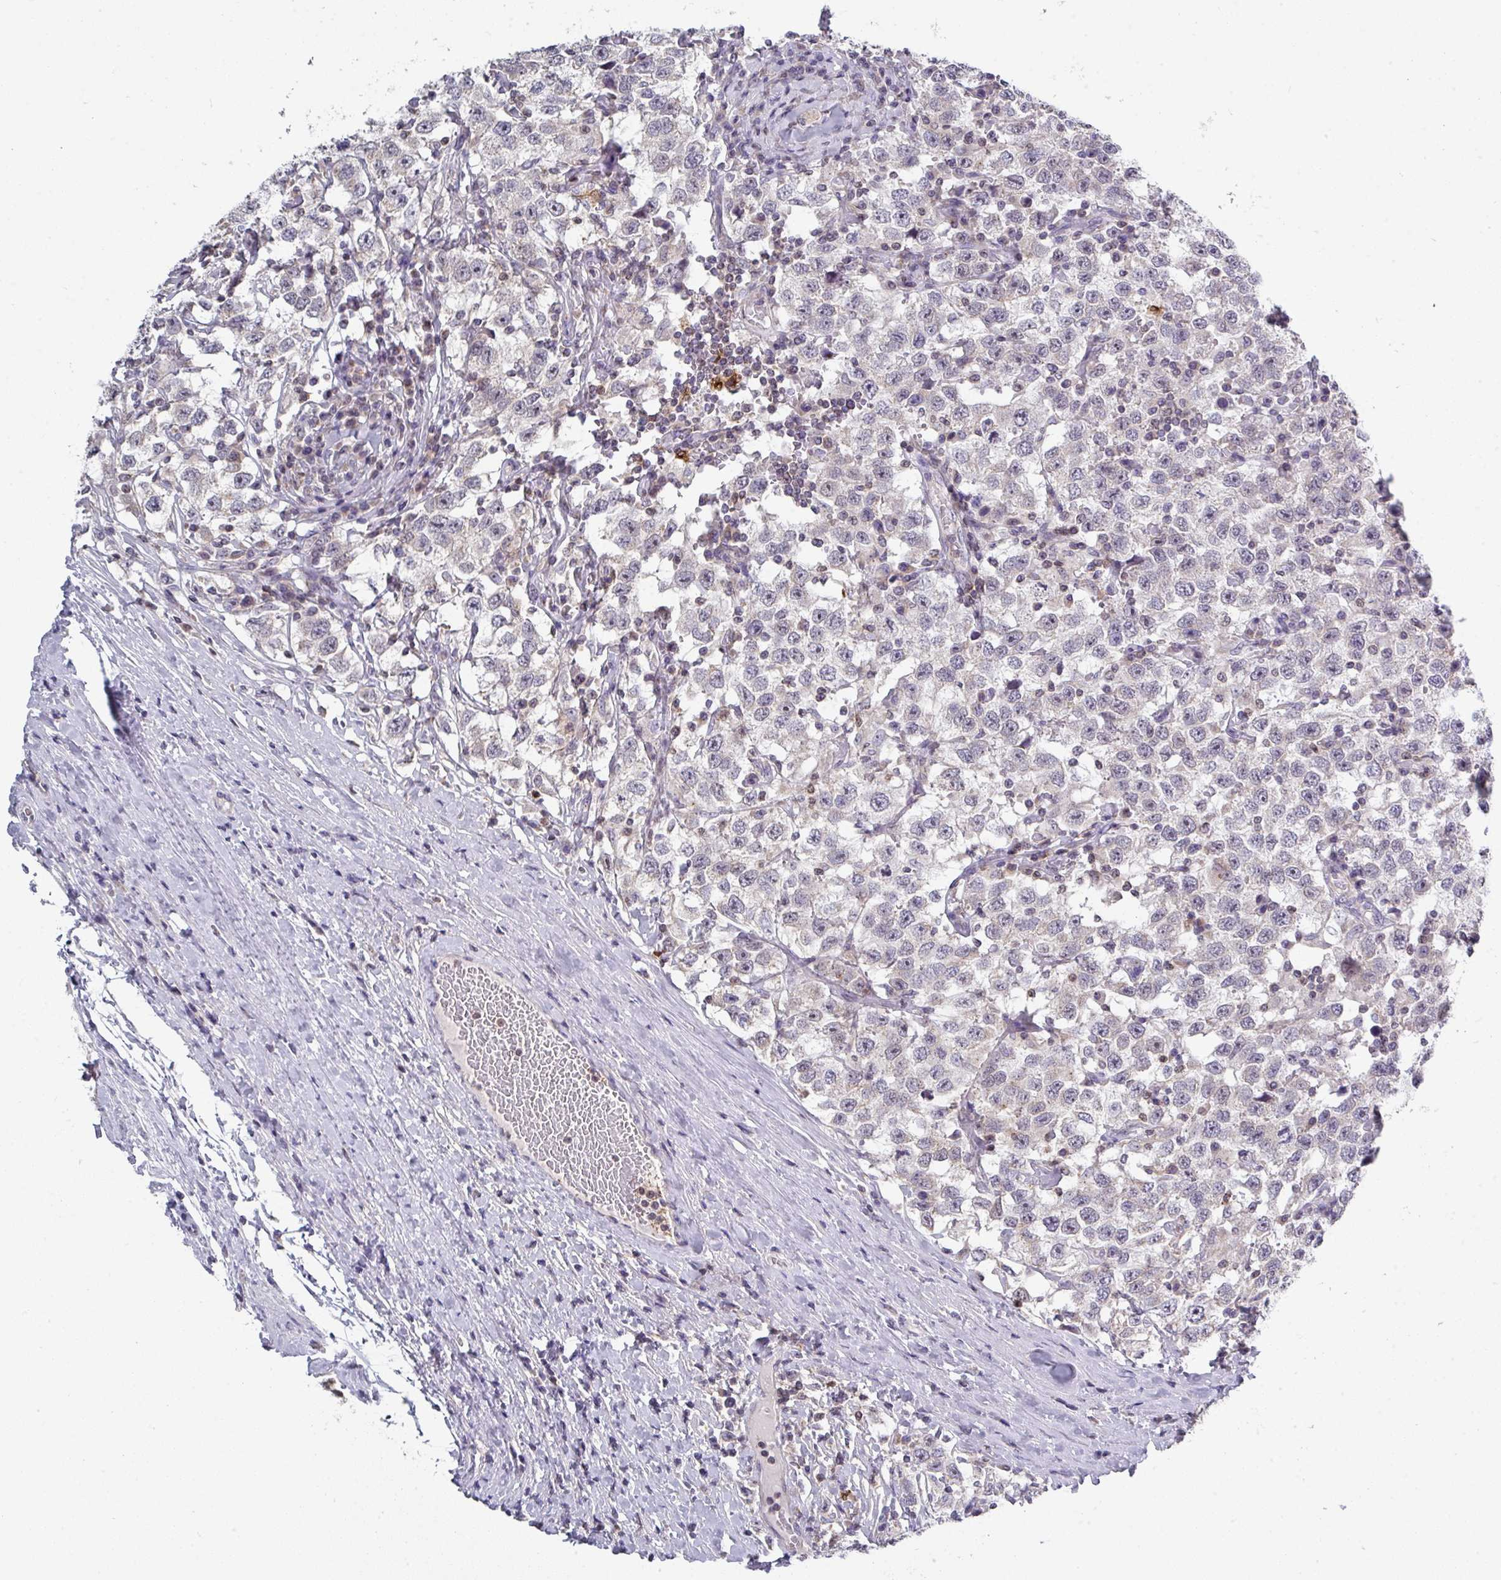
{"staining": {"intensity": "negative", "quantity": "none", "location": "none"}, "tissue": "testis cancer", "cell_type": "Tumor cells", "image_type": "cancer", "snomed": [{"axis": "morphology", "description": "Seminoma, NOS"}, {"axis": "topography", "description": "Testis"}], "caption": "Histopathology image shows no significant protein expression in tumor cells of seminoma (testis).", "gene": "DCAF12L2", "patient": {"sex": "male", "age": 41}}